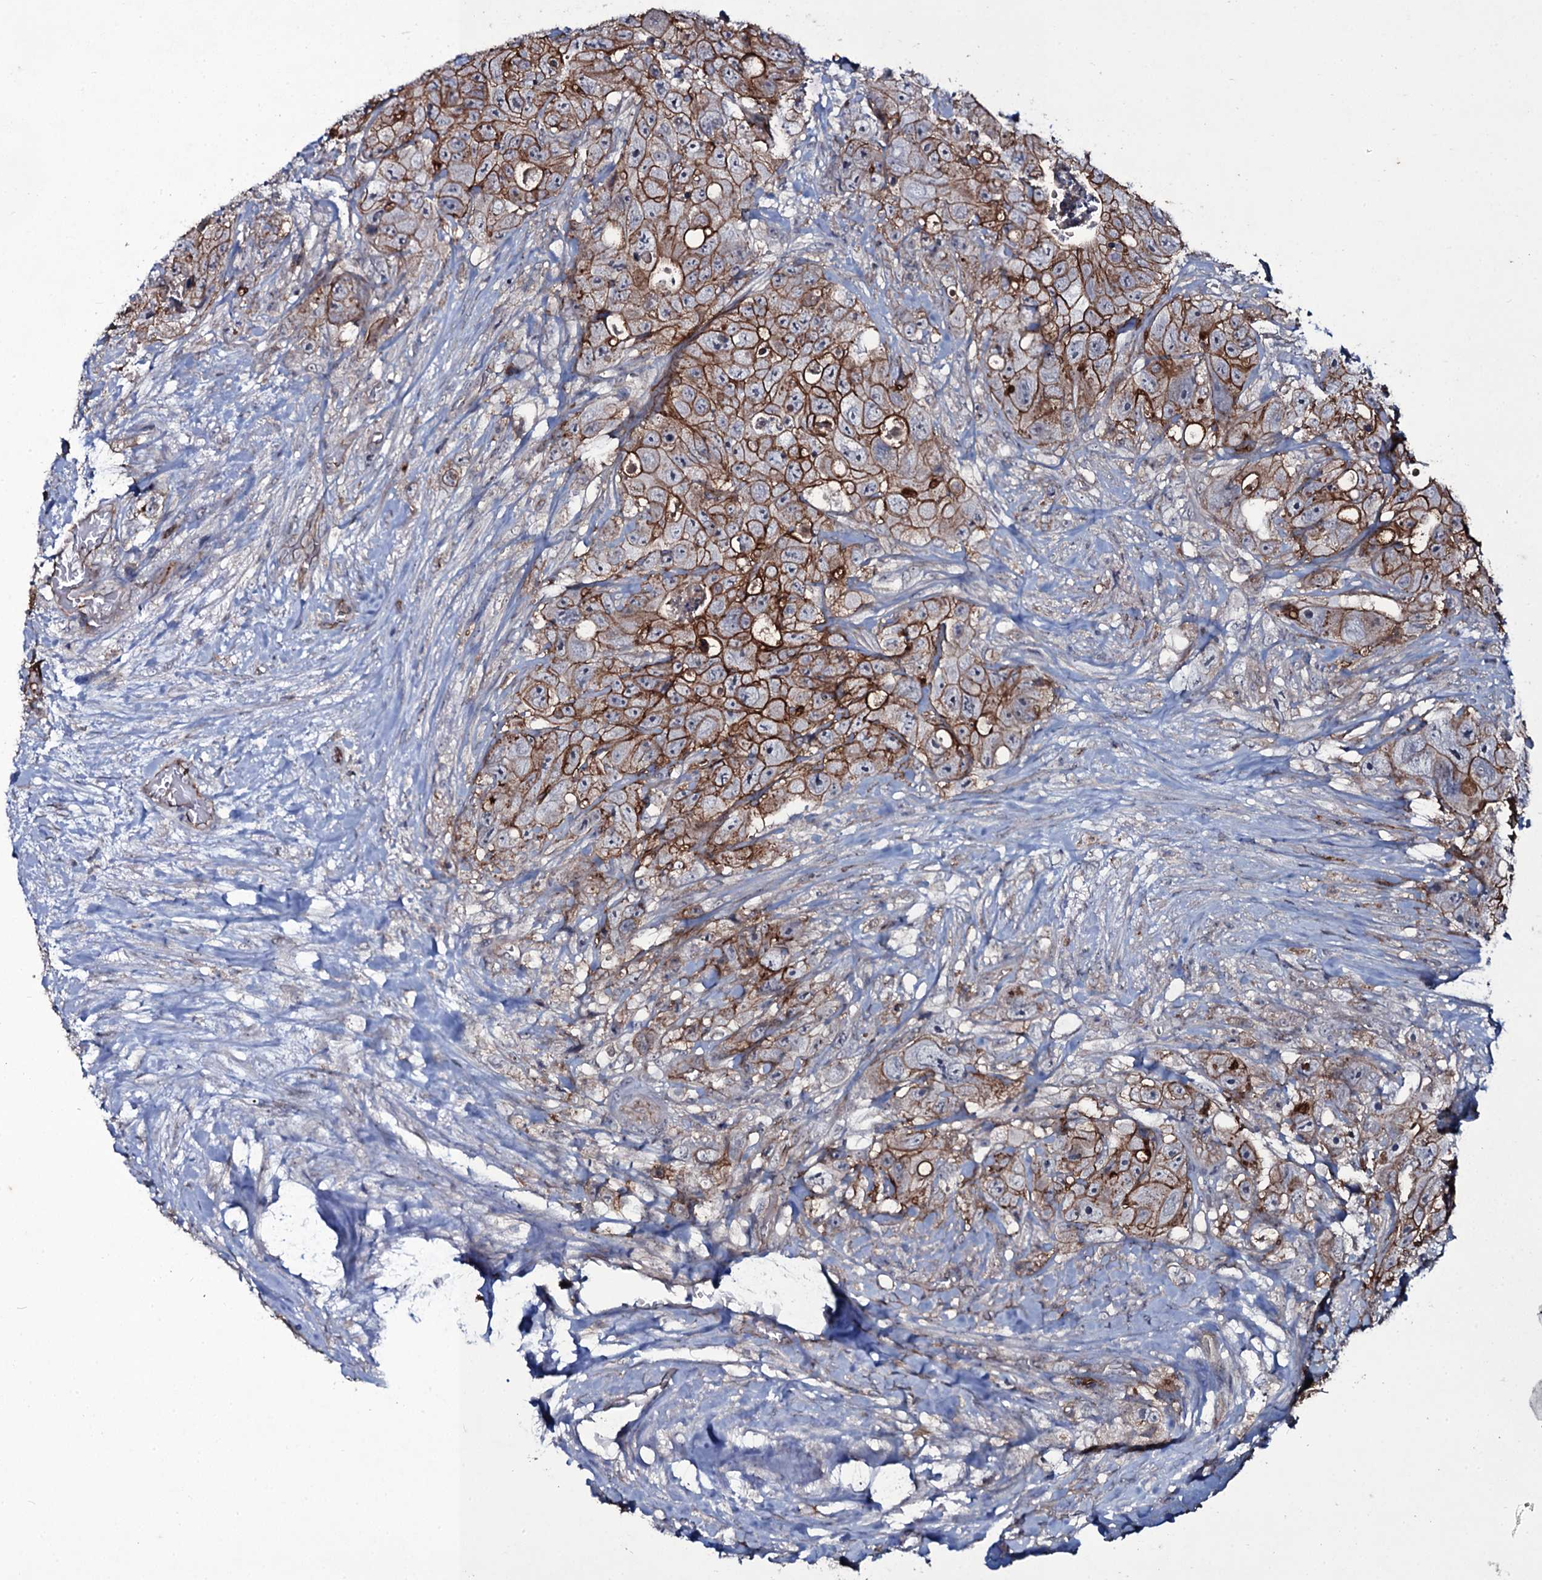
{"staining": {"intensity": "strong", "quantity": ">75%", "location": "cytoplasmic/membranous"}, "tissue": "colorectal cancer", "cell_type": "Tumor cells", "image_type": "cancer", "snomed": [{"axis": "morphology", "description": "Adenocarcinoma, NOS"}, {"axis": "topography", "description": "Colon"}], "caption": "The histopathology image shows immunohistochemical staining of colorectal cancer (adenocarcinoma). There is strong cytoplasmic/membranous expression is present in about >75% of tumor cells.", "gene": "SNAP23", "patient": {"sex": "female", "age": 46}}